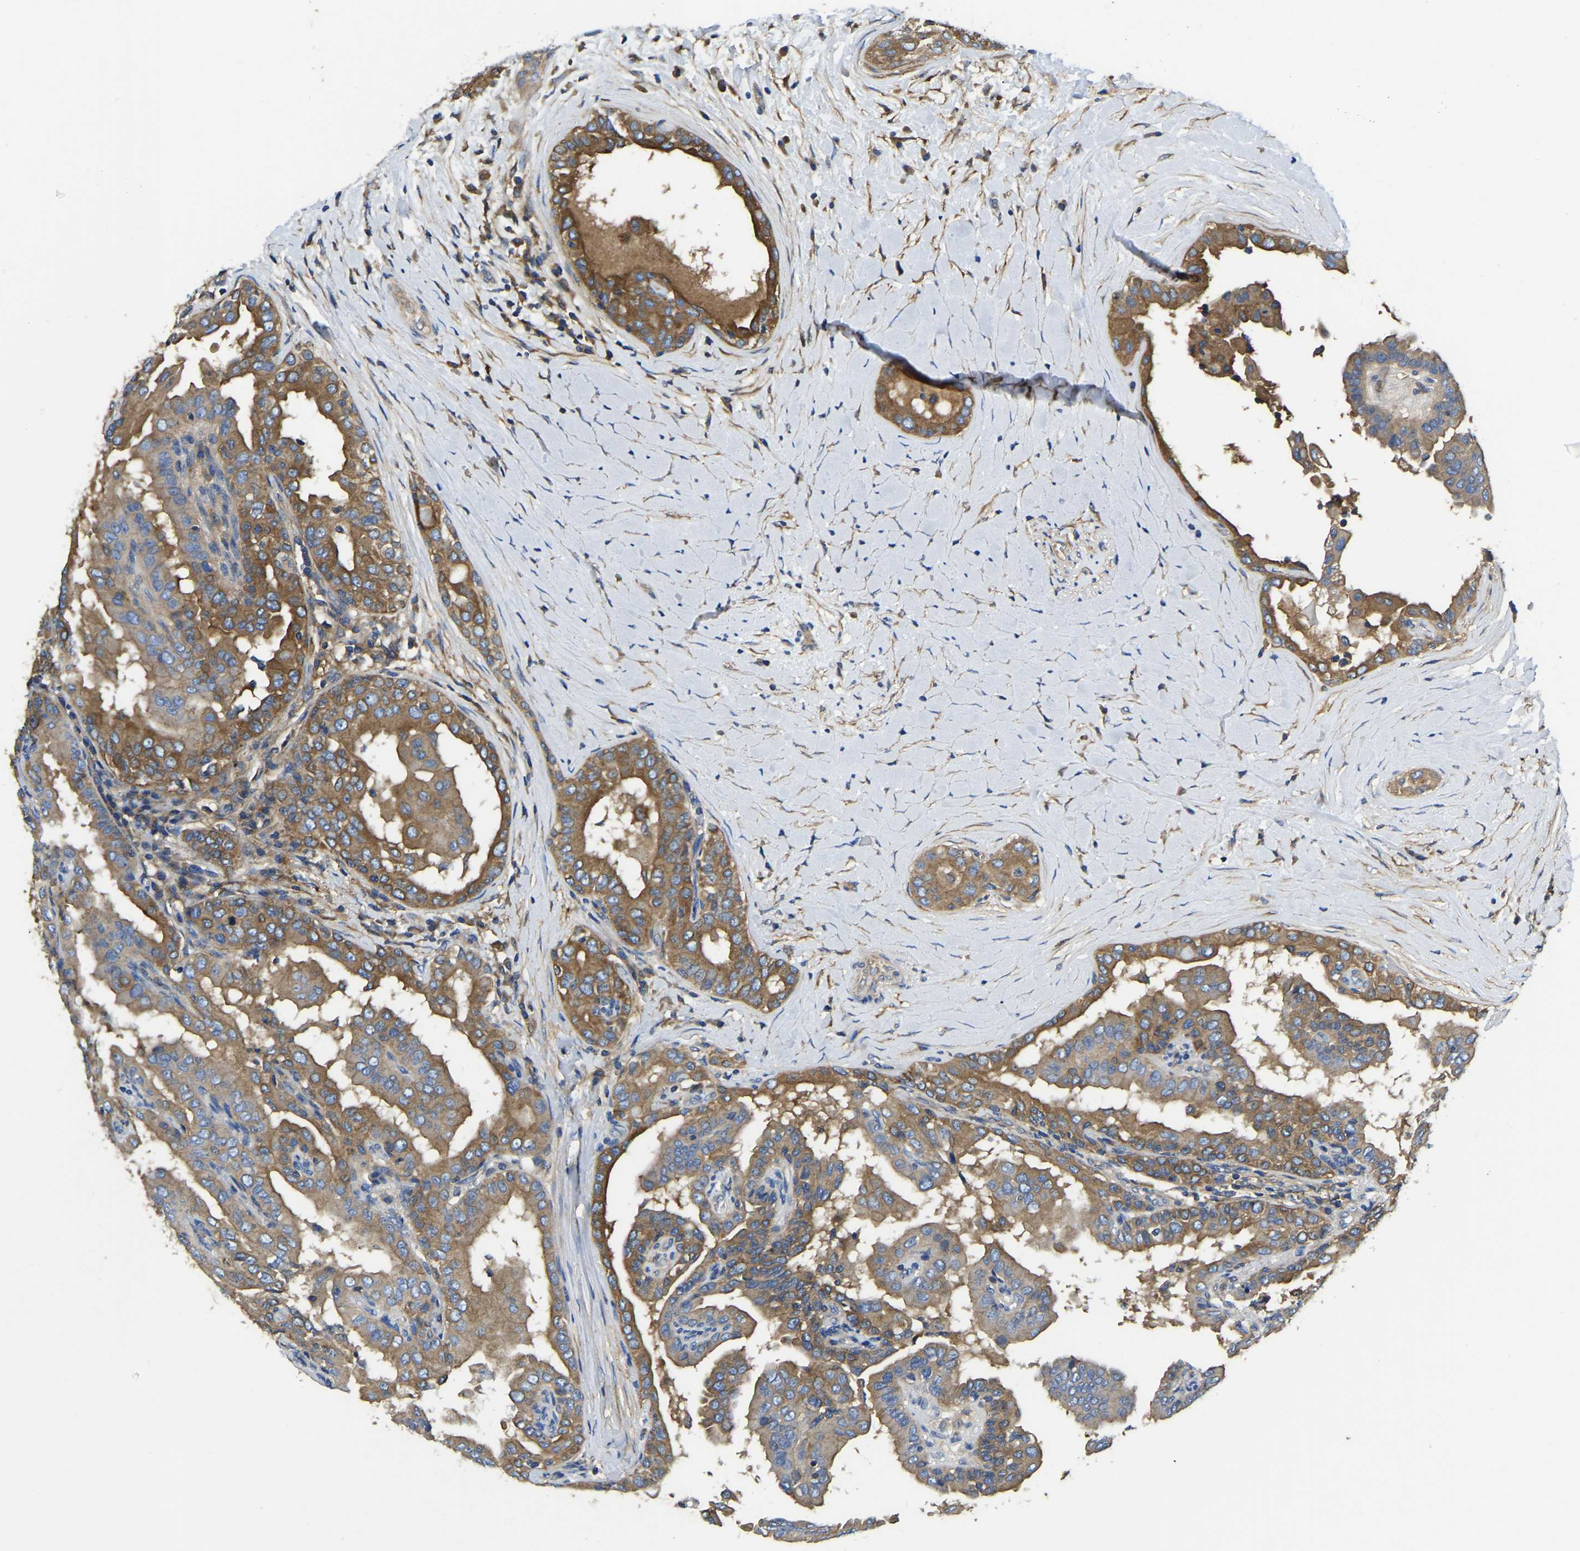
{"staining": {"intensity": "moderate", "quantity": ">75%", "location": "cytoplasmic/membranous"}, "tissue": "thyroid cancer", "cell_type": "Tumor cells", "image_type": "cancer", "snomed": [{"axis": "morphology", "description": "Papillary adenocarcinoma, NOS"}, {"axis": "topography", "description": "Thyroid gland"}], "caption": "Brown immunohistochemical staining in thyroid papillary adenocarcinoma demonstrates moderate cytoplasmic/membranous staining in approximately >75% of tumor cells. The protein of interest is stained brown, and the nuclei are stained in blue (DAB (3,3'-diaminobenzidine) IHC with brightfield microscopy, high magnification).", "gene": "STAT2", "patient": {"sex": "male", "age": 33}}